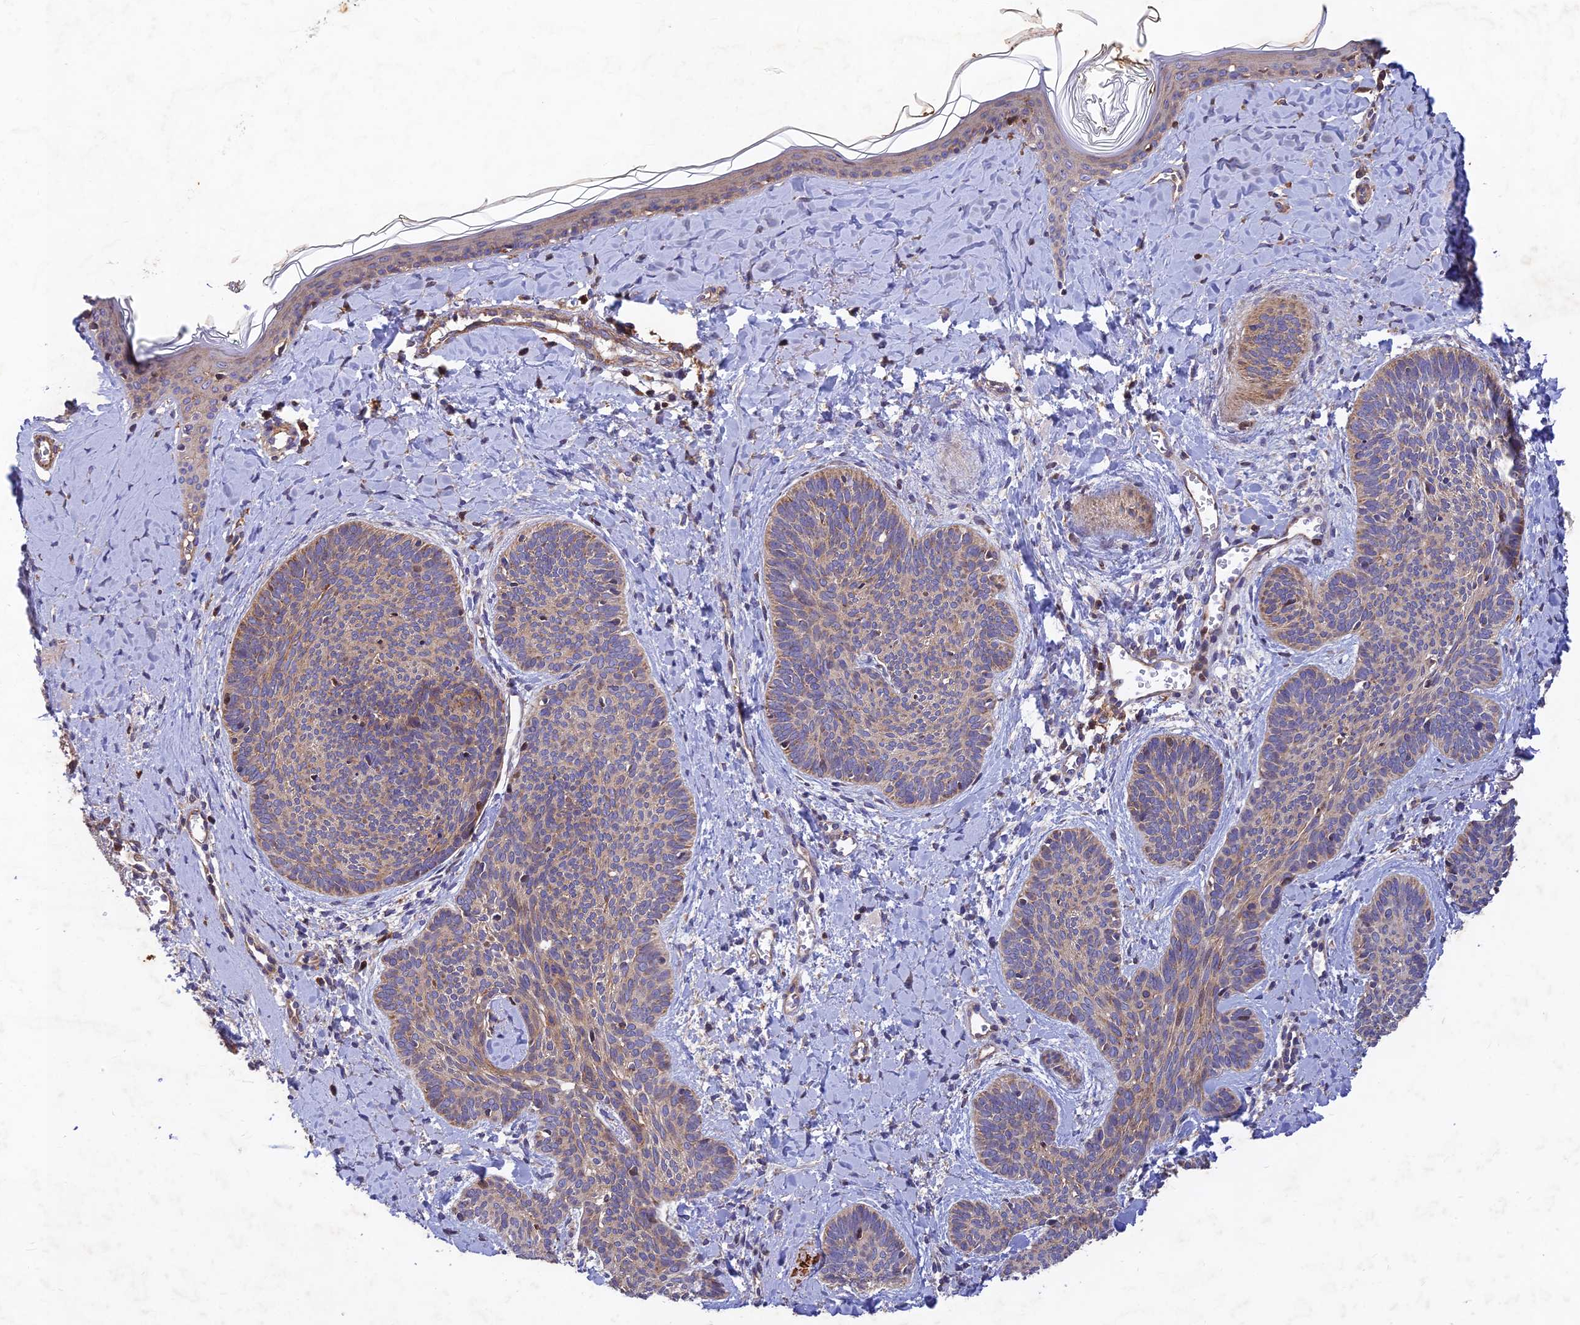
{"staining": {"intensity": "weak", "quantity": "25%-75%", "location": "cytoplasmic/membranous"}, "tissue": "skin cancer", "cell_type": "Tumor cells", "image_type": "cancer", "snomed": [{"axis": "morphology", "description": "Basal cell carcinoma"}, {"axis": "topography", "description": "Skin"}], "caption": "Skin basal cell carcinoma tissue reveals weak cytoplasmic/membranous staining in about 25%-75% of tumor cells", "gene": "RELCH", "patient": {"sex": "female", "age": 81}}